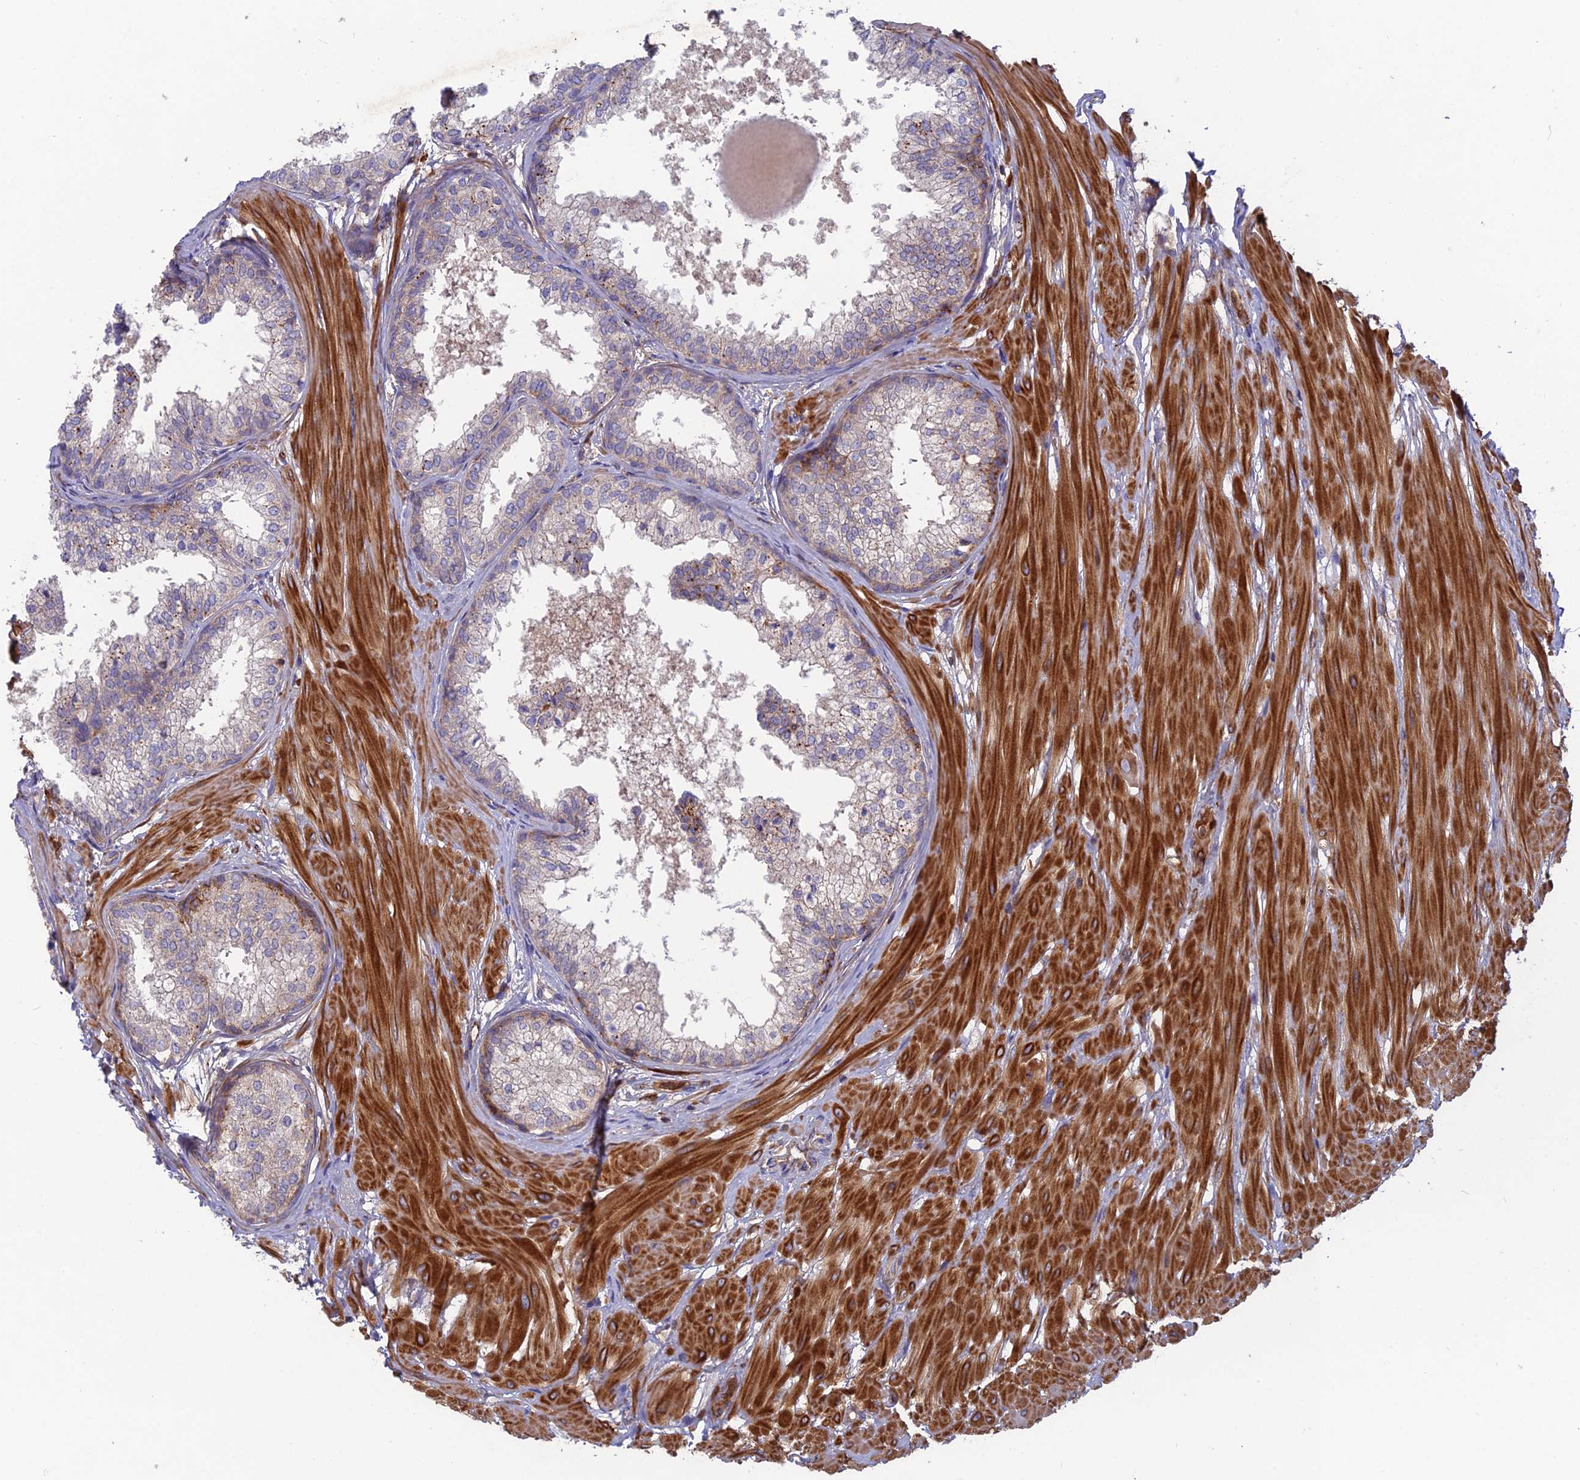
{"staining": {"intensity": "moderate", "quantity": "<25%", "location": "cytoplasmic/membranous"}, "tissue": "prostate", "cell_type": "Glandular cells", "image_type": "normal", "snomed": [{"axis": "morphology", "description": "Normal tissue, NOS"}, {"axis": "topography", "description": "Prostate"}], "caption": "Prostate stained with a brown dye reveals moderate cytoplasmic/membranous positive positivity in about <25% of glandular cells.", "gene": "CPNE7", "patient": {"sex": "male", "age": 48}}